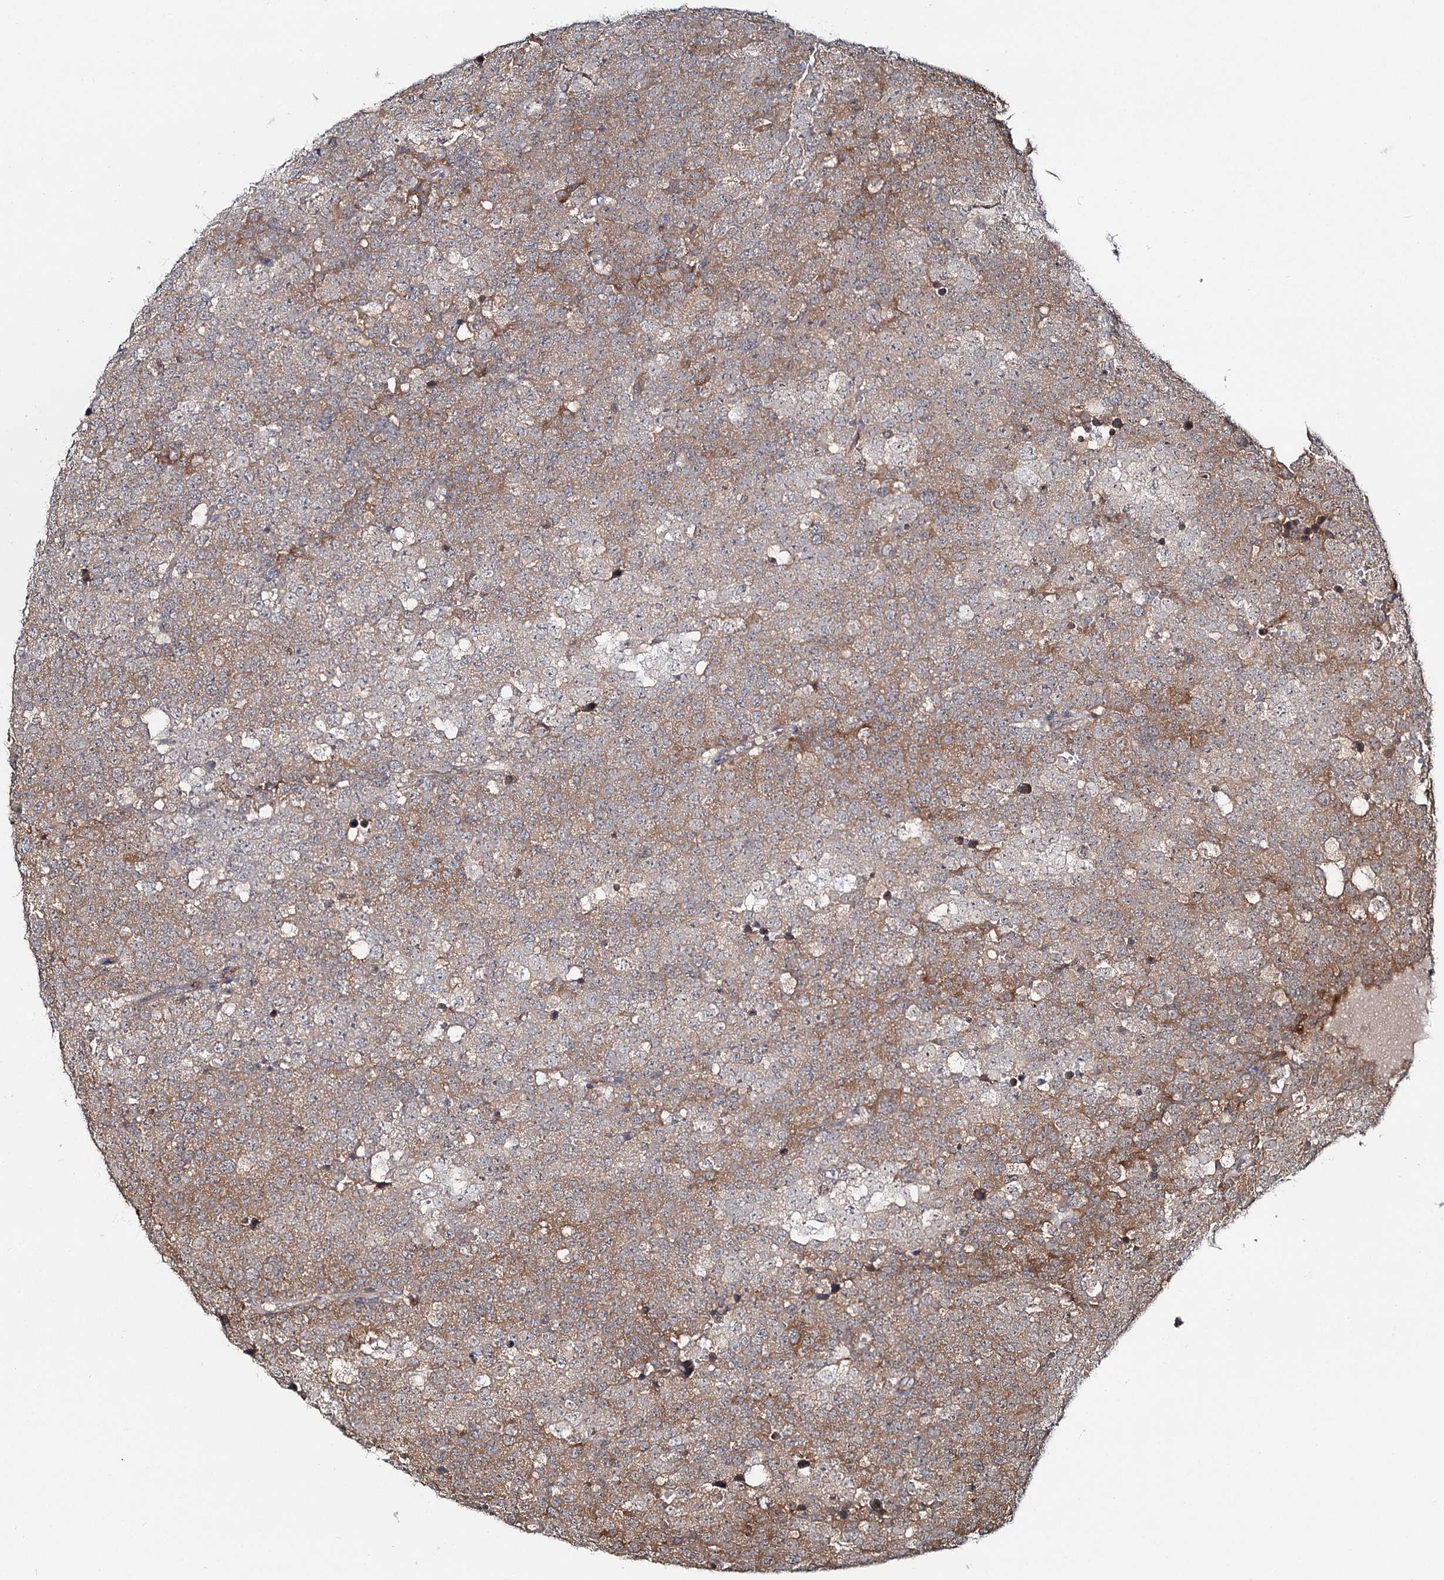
{"staining": {"intensity": "moderate", "quantity": ">75%", "location": "cytoplasmic/membranous"}, "tissue": "testis cancer", "cell_type": "Tumor cells", "image_type": "cancer", "snomed": [{"axis": "morphology", "description": "Seminoma, NOS"}, {"axis": "topography", "description": "Testis"}], "caption": "Human testis cancer stained with a brown dye exhibits moderate cytoplasmic/membranous positive expression in approximately >75% of tumor cells.", "gene": "FAM120B", "patient": {"sex": "male", "age": 71}}